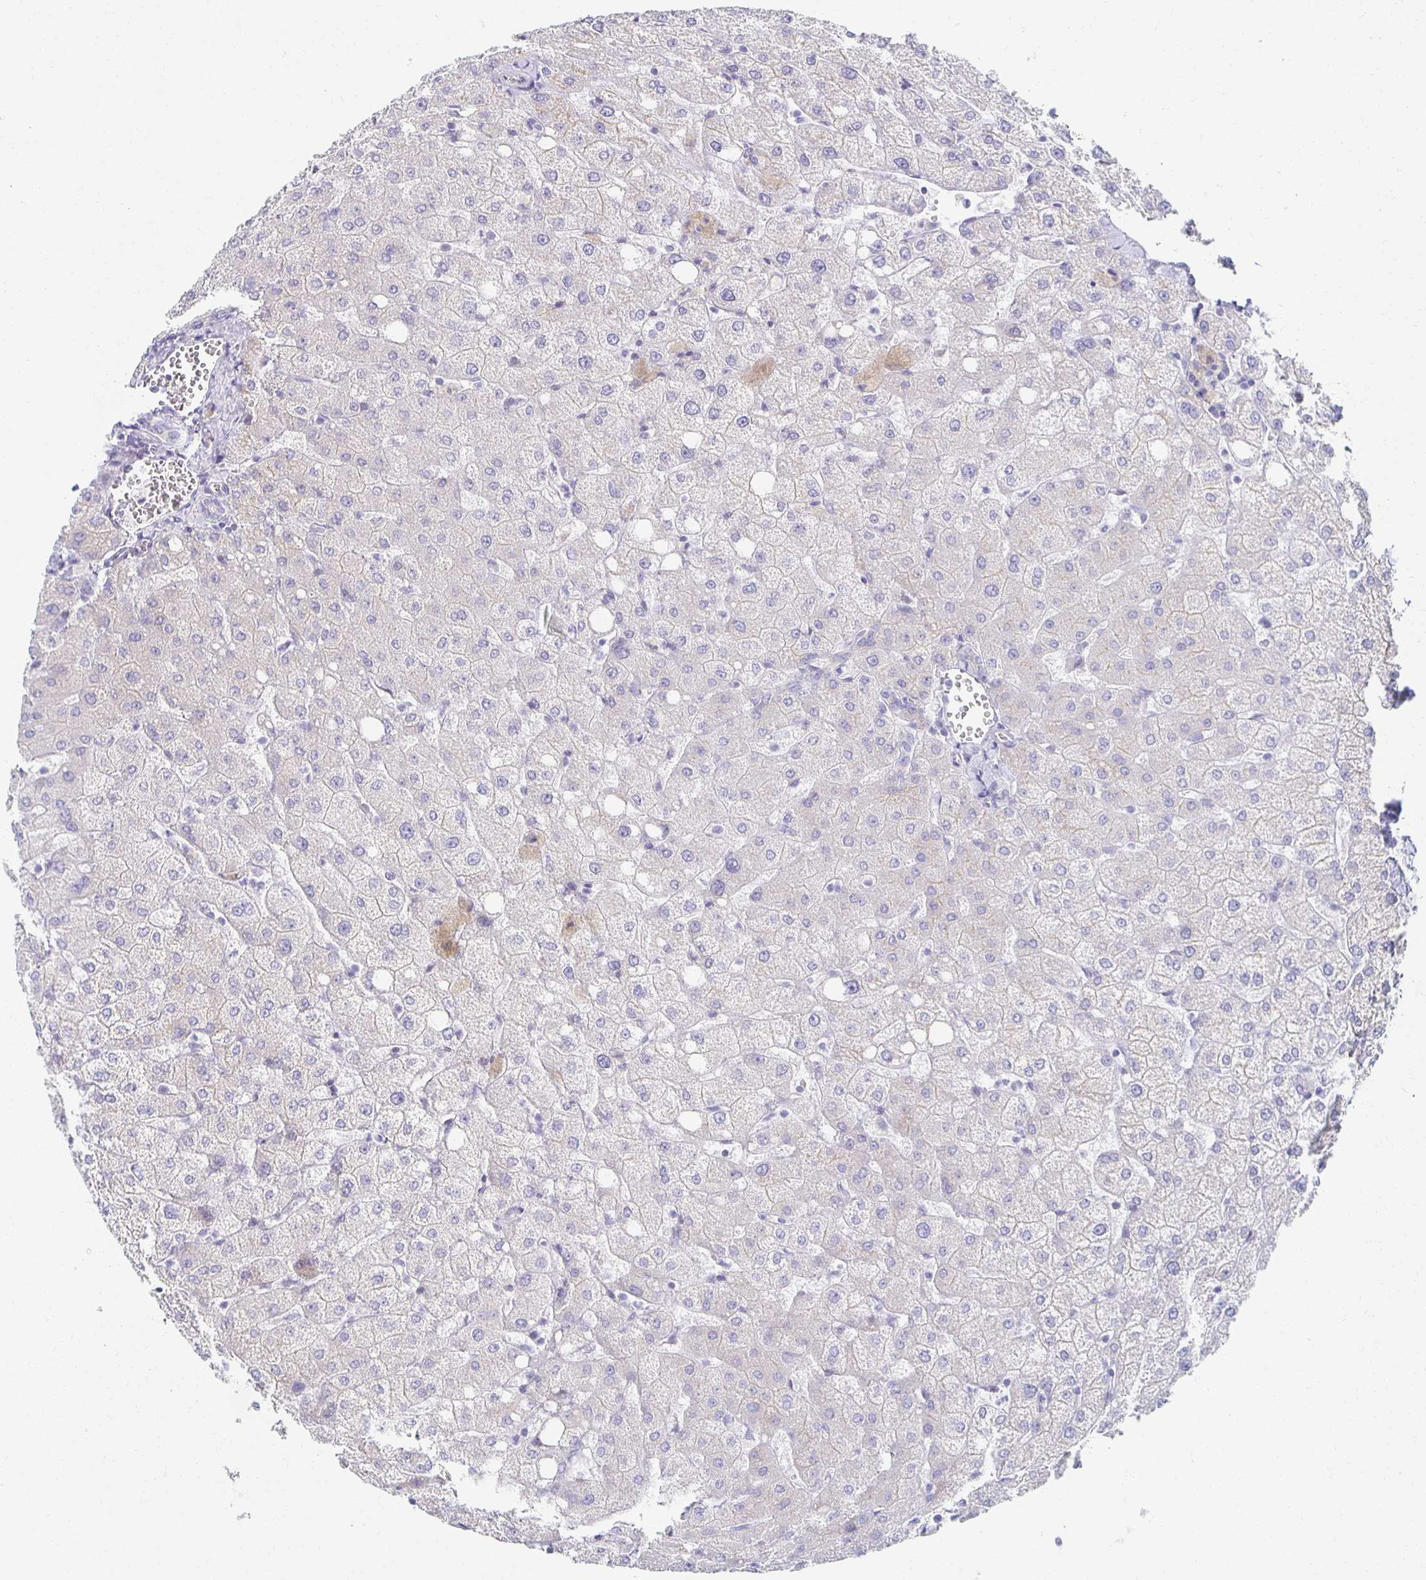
{"staining": {"intensity": "negative", "quantity": "none", "location": "none"}, "tissue": "liver", "cell_type": "Cholangiocytes", "image_type": "normal", "snomed": [{"axis": "morphology", "description": "Normal tissue, NOS"}, {"axis": "topography", "description": "Liver"}], "caption": "A photomicrograph of human liver is negative for staining in cholangiocytes. (Immunohistochemistry (ihc), brightfield microscopy, high magnification).", "gene": "TEX44", "patient": {"sex": "female", "age": 54}}